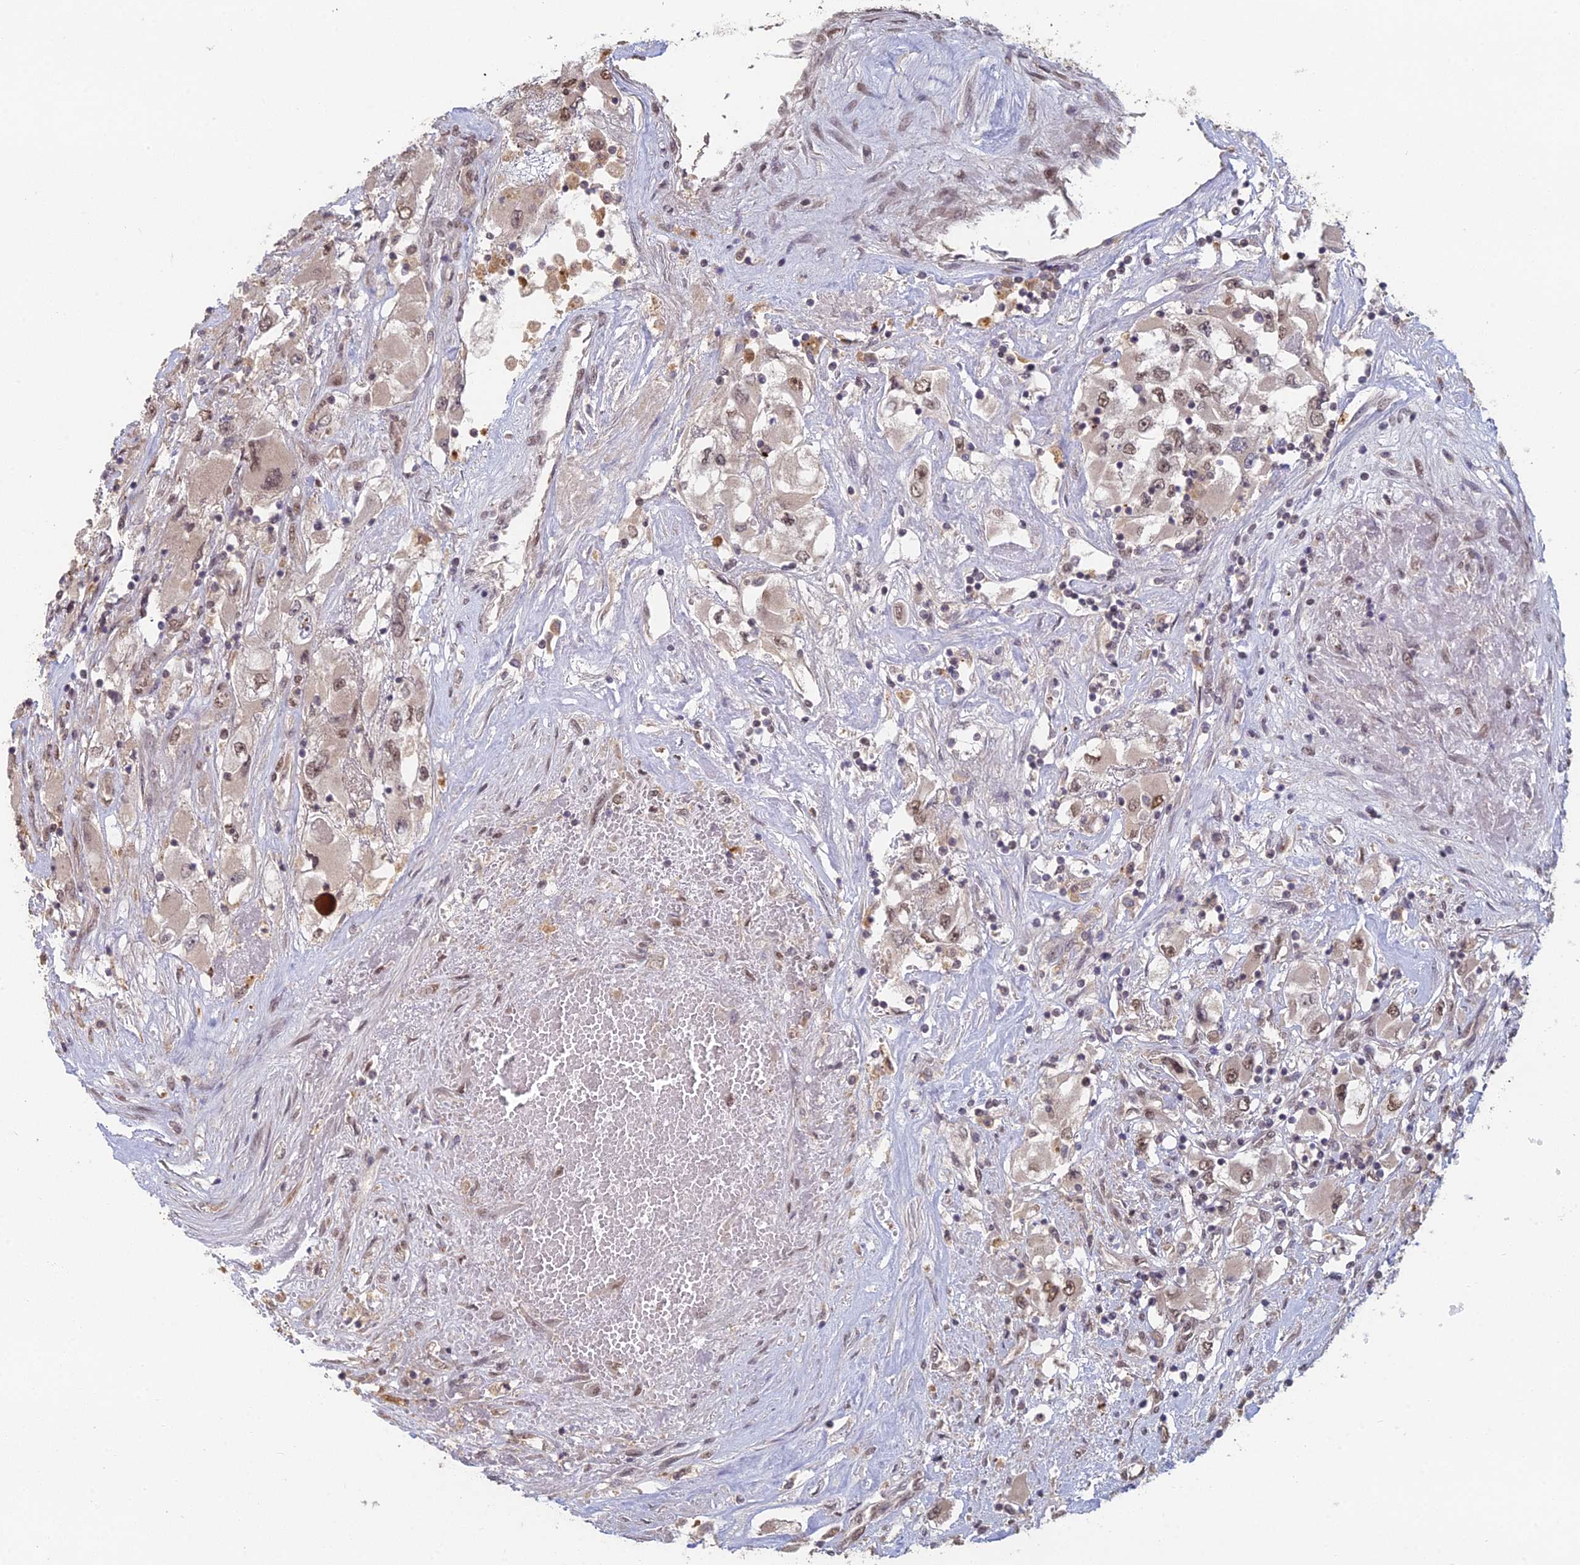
{"staining": {"intensity": "moderate", "quantity": ">75%", "location": "nuclear"}, "tissue": "renal cancer", "cell_type": "Tumor cells", "image_type": "cancer", "snomed": [{"axis": "morphology", "description": "Adenocarcinoma, NOS"}, {"axis": "topography", "description": "Kidney"}], "caption": "Tumor cells show medium levels of moderate nuclear expression in approximately >75% of cells in human adenocarcinoma (renal).", "gene": "RANBP3", "patient": {"sex": "female", "age": 52}}